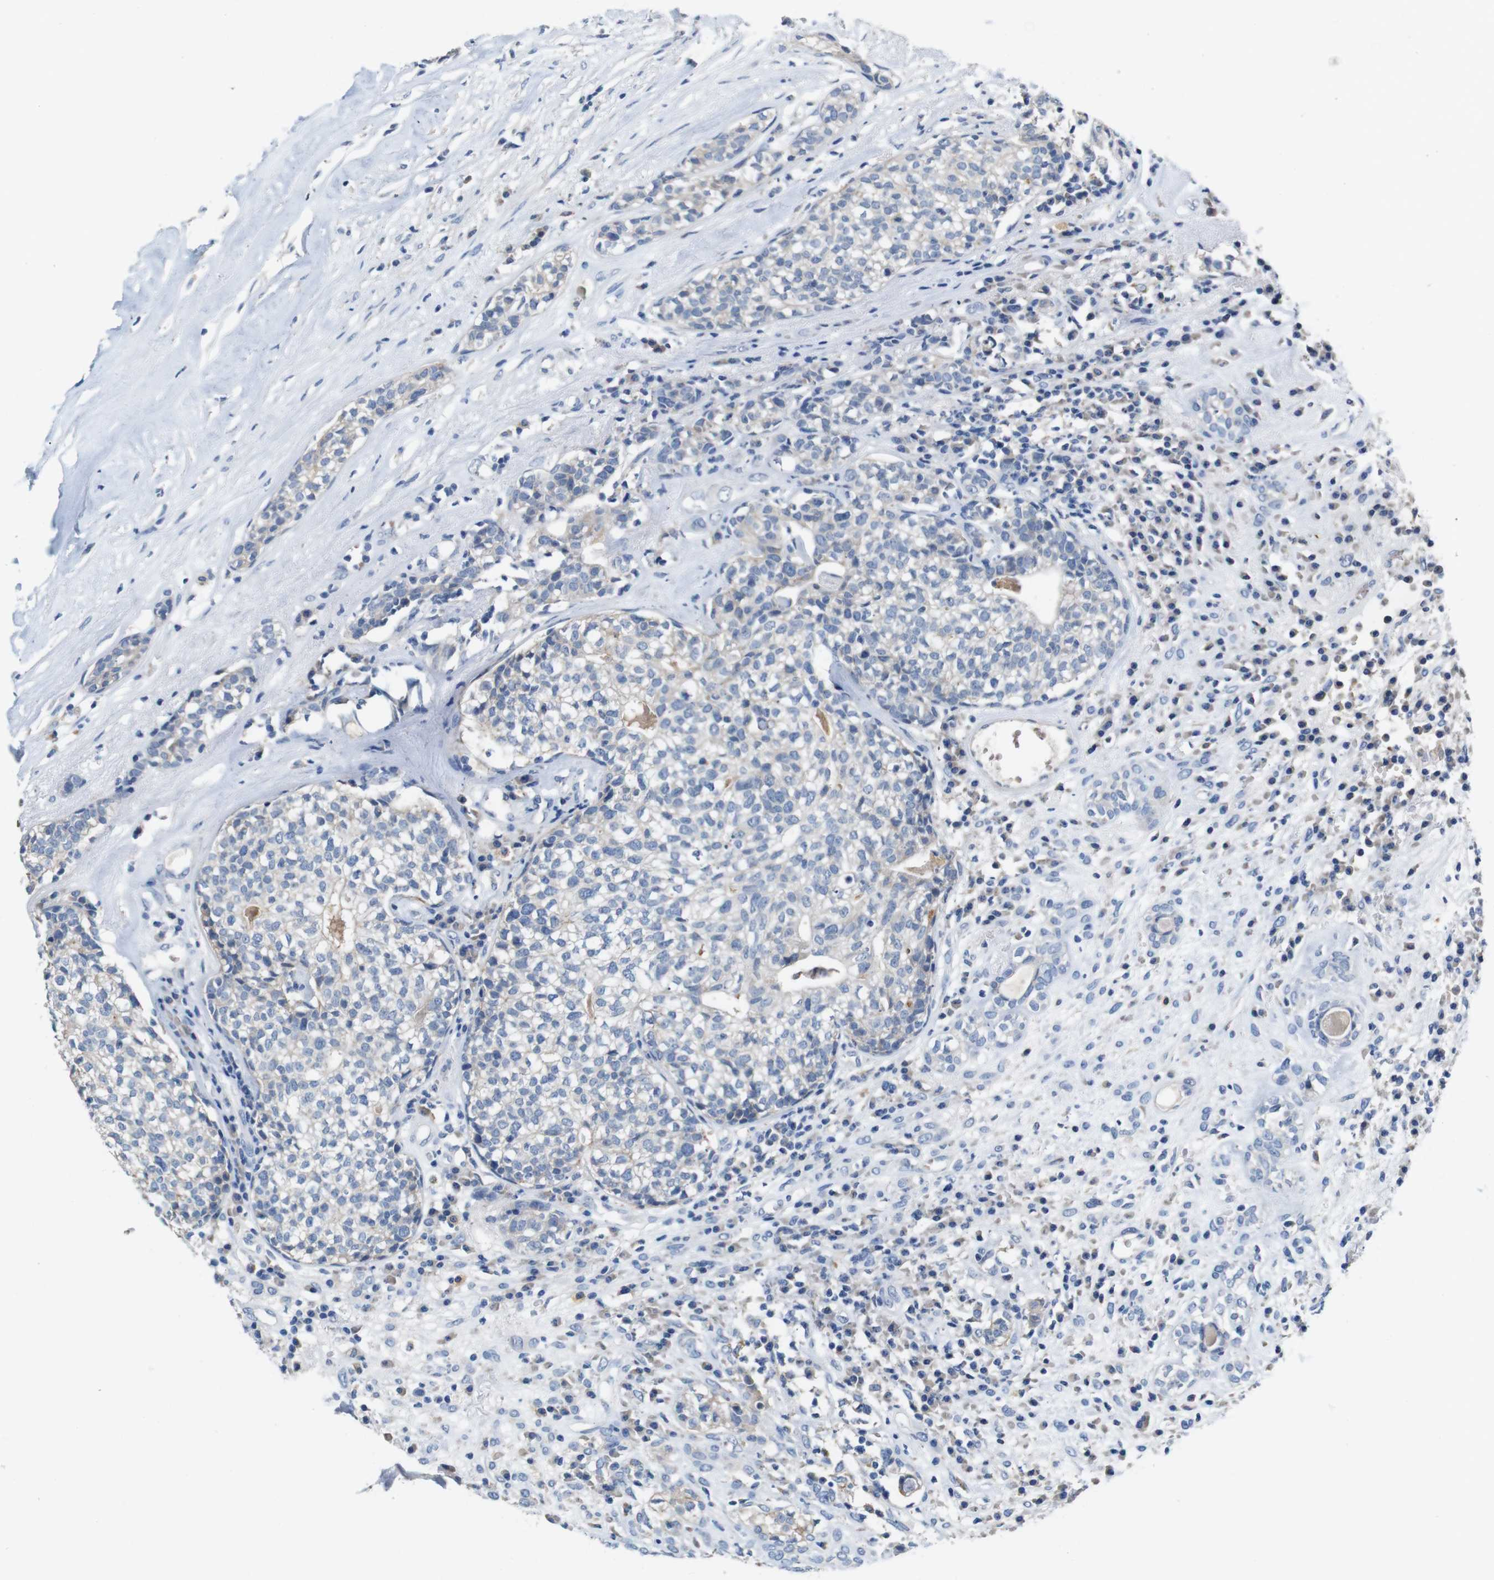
{"staining": {"intensity": "negative", "quantity": "none", "location": "none"}, "tissue": "head and neck cancer", "cell_type": "Tumor cells", "image_type": "cancer", "snomed": [{"axis": "morphology", "description": "Adenocarcinoma, NOS"}, {"axis": "topography", "description": "Salivary gland"}, {"axis": "topography", "description": "Head-Neck"}], "caption": "Adenocarcinoma (head and neck) was stained to show a protein in brown. There is no significant positivity in tumor cells.", "gene": "IGSF8", "patient": {"sex": "female", "age": 65}}